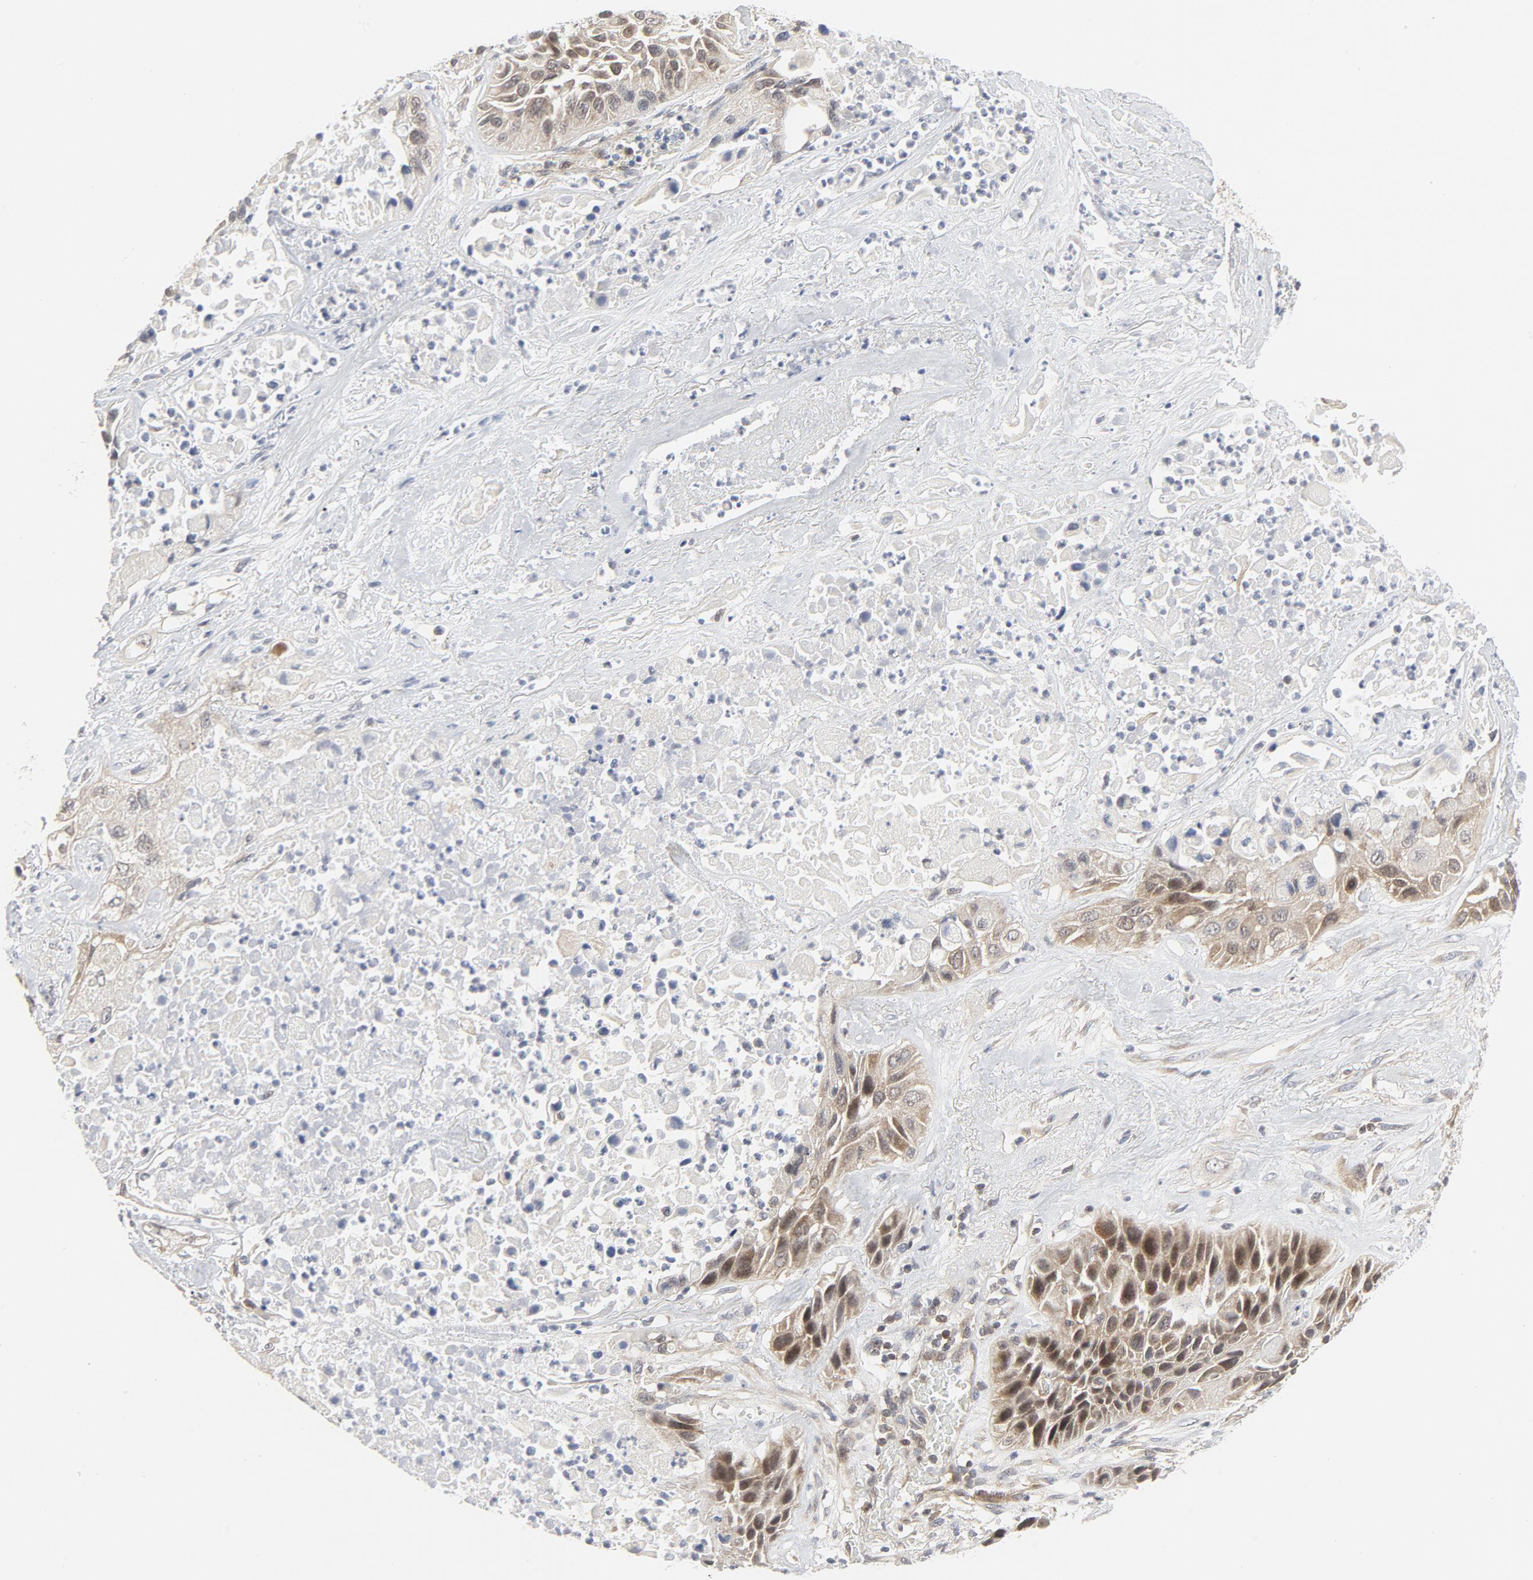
{"staining": {"intensity": "weak", "quantity": ">75%", "location": "cytoplasmic/membranous,nuclear"}, "tissue": "lung cancer", "cell_type": "Tumor cells", "image_type": "cancer", "snomed": [{"axis": "morphology", "description": "Squamous cell carcinoma, NOS"}, {"axis": "topography", "description": "Lung"}], "caption": "Immunohistochemical staining of lung squamous cell carcinoma demonstrates weak cytoplasmic/membranous and nuclear protein positivity in about >75% of tumor cells.", "gene": "MAP2K7", "patient": {"sex": "female", "age": 76}}